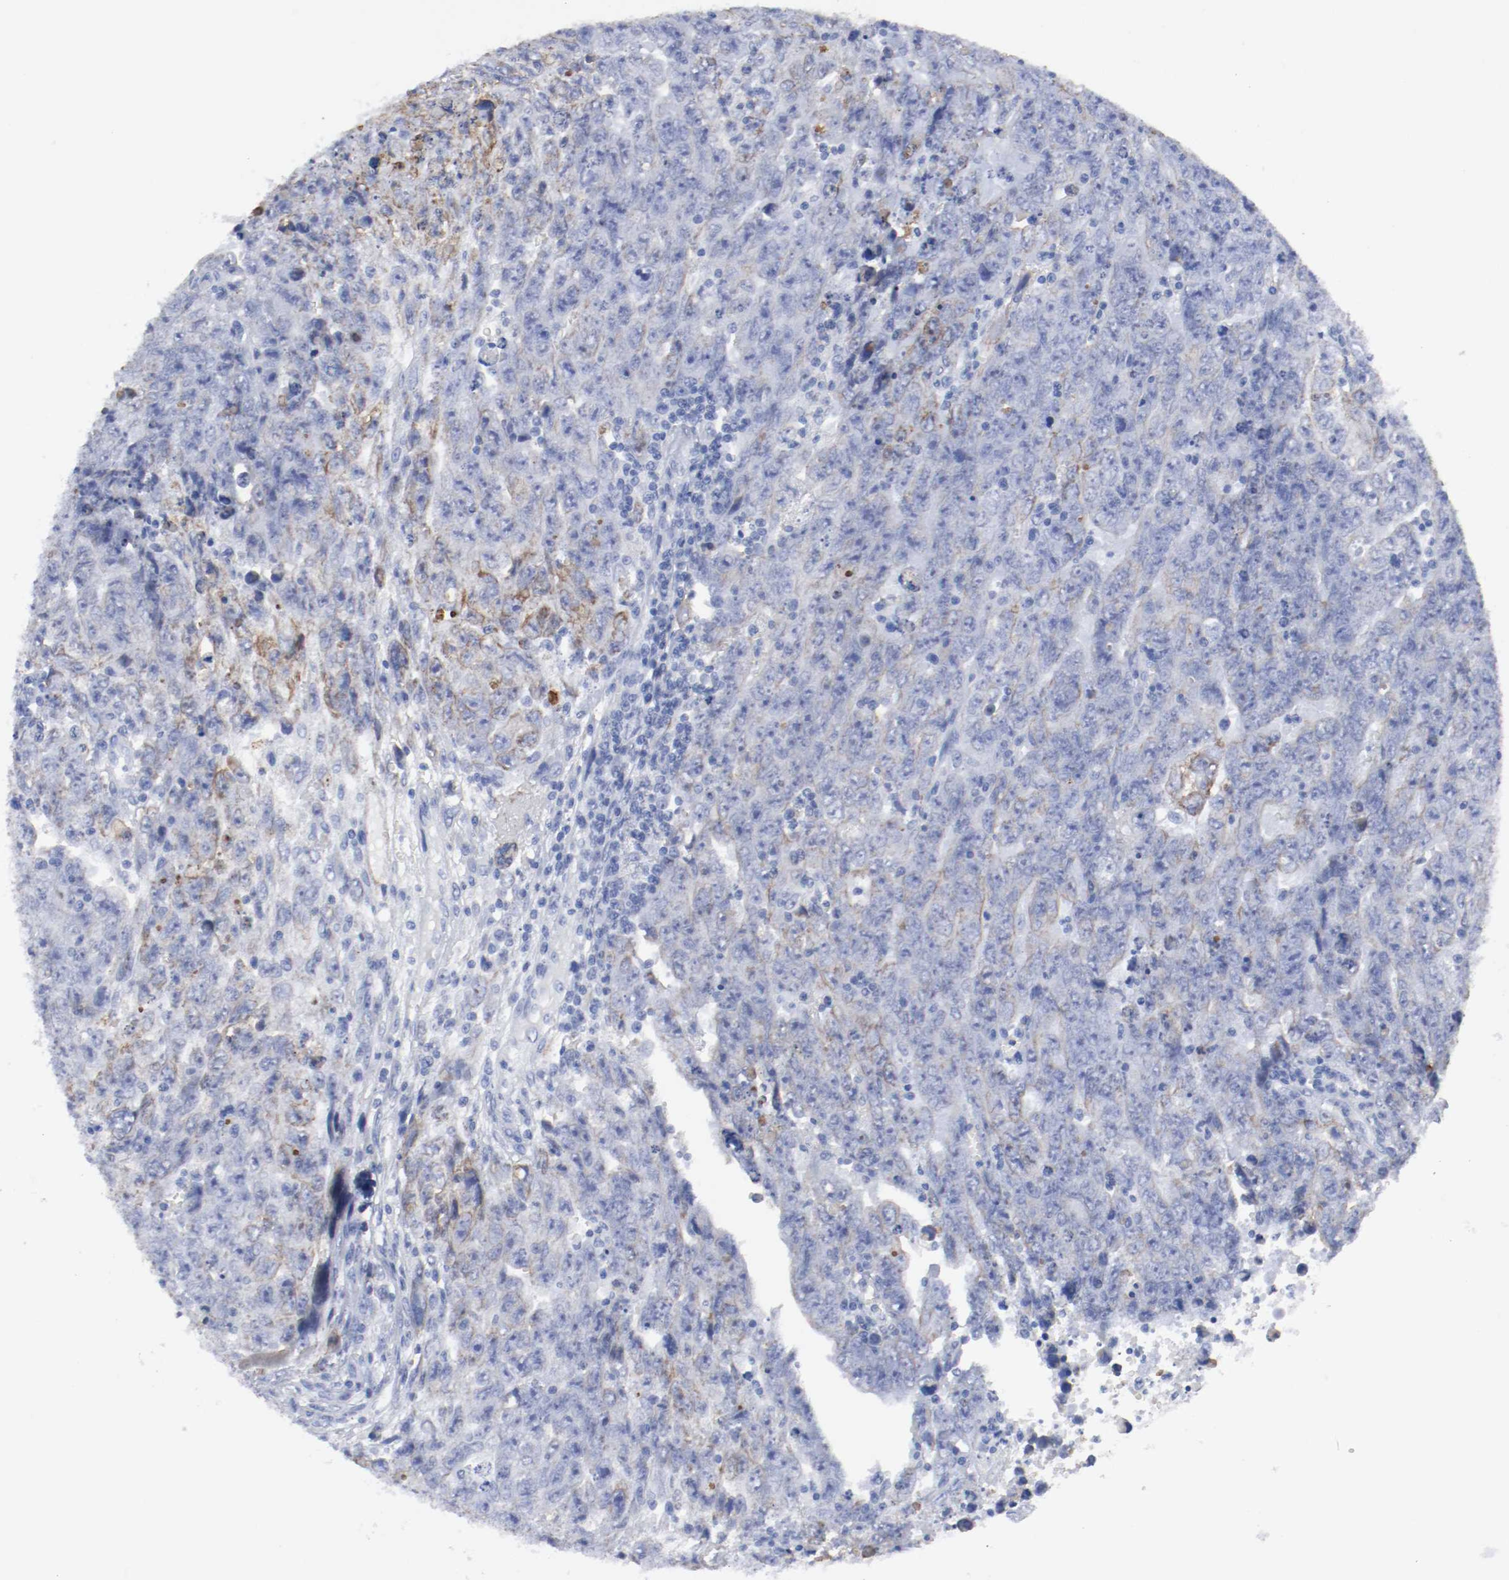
{"staining": {"intensity": "moderate", "quantity": "25%-75%", "location": "cytoplasmic/membranous"}, "tissue": "testis cancer", "cell_type": "Tumor cells", "image_type": "cancer", "snomed": [{"axis": "morphology", "description": "Carcinoma, Embryonal, NOS"}, {"axis": "topography", "description": "Testis"}], "caption": "The photomicrograph shows staining of embryonal carcinoma (testis), revealing moderate cytoplasmic/membranous protein staining (brown color) within tumor cells.", "gene": "TSPAN6", "patient": {"sex": "male", "age": 28}}